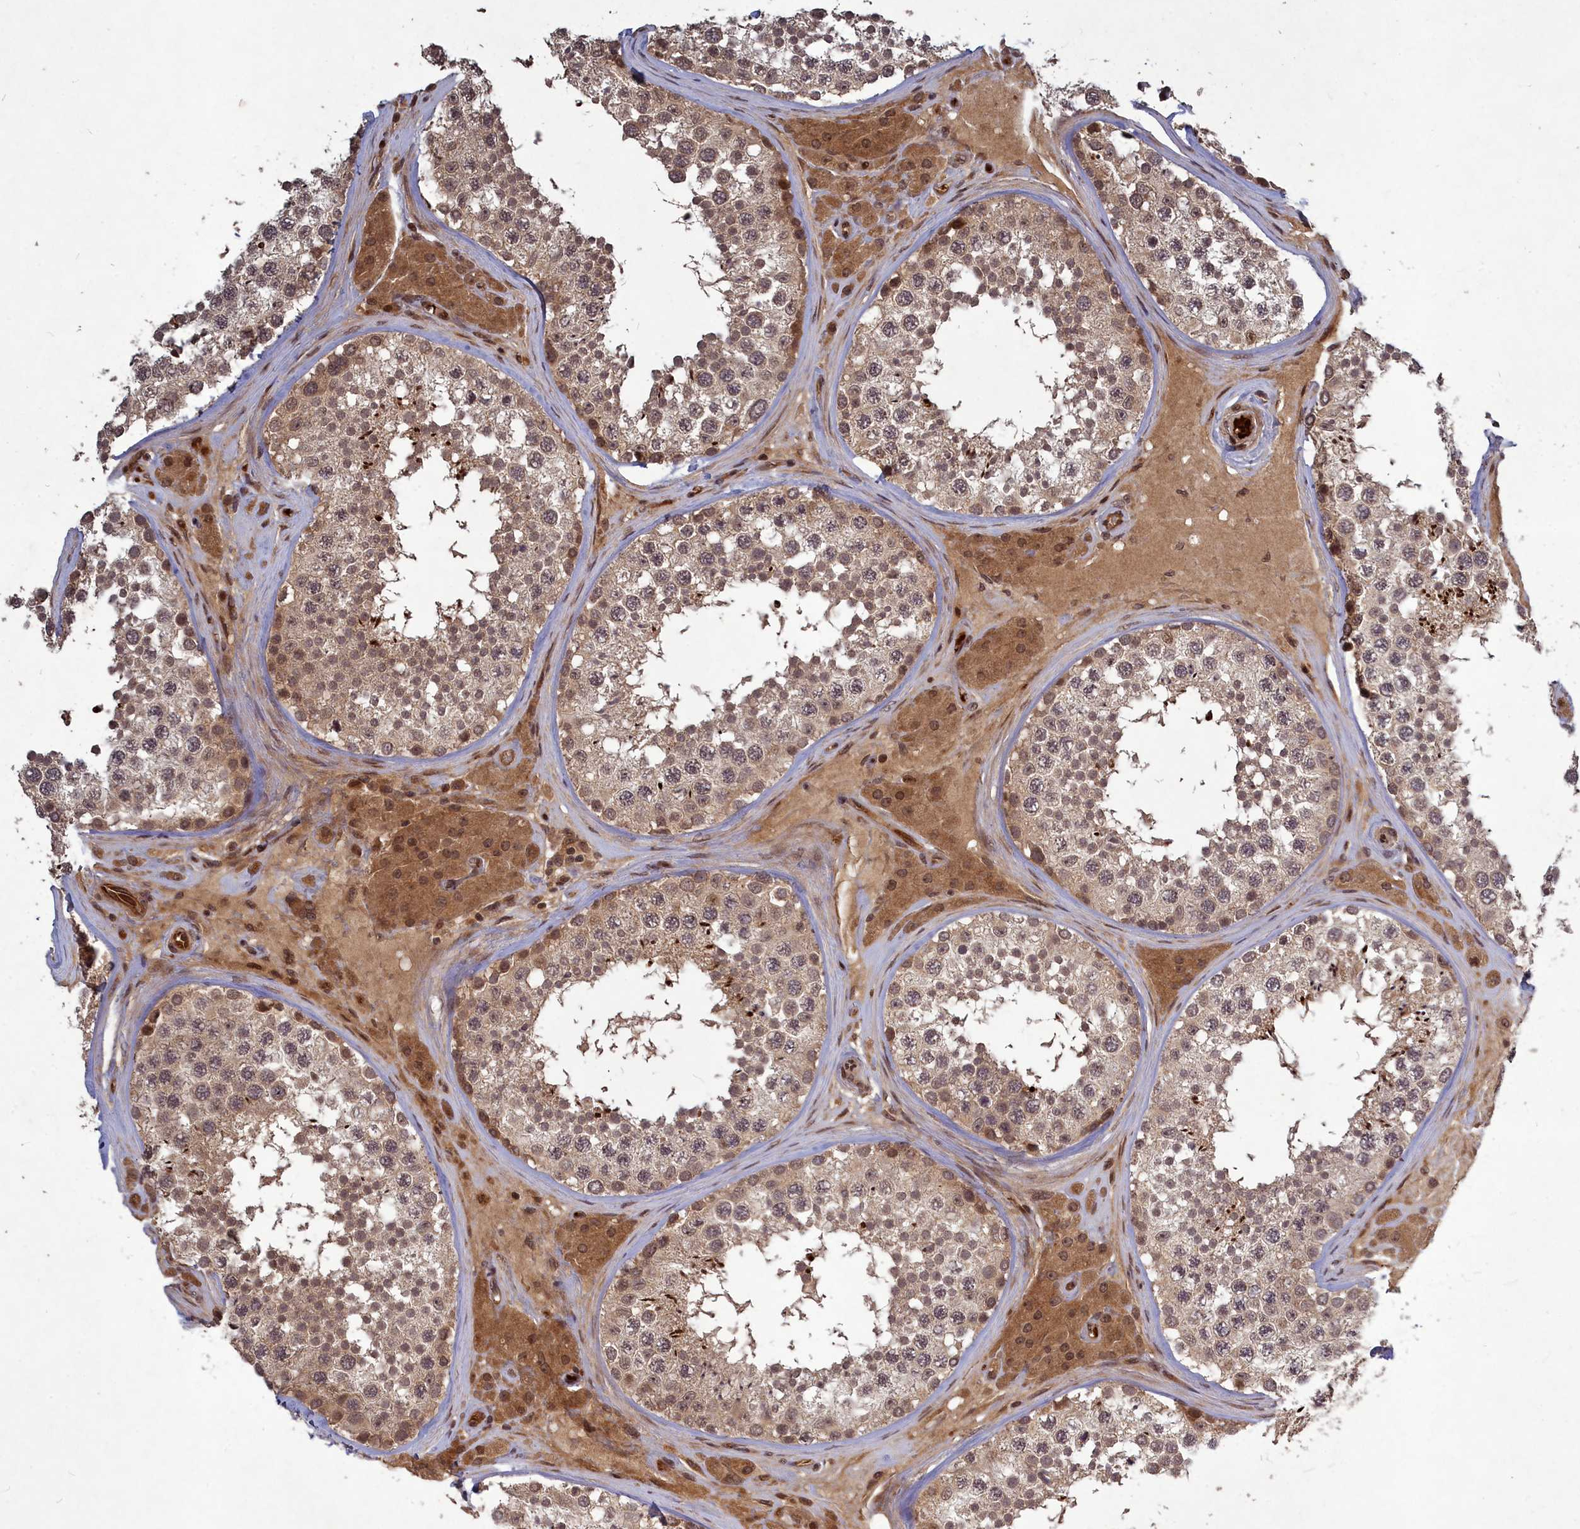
{"staining": {"intensity": "moderate", "quantity": ">75%", "location": "cytoplasmic/membranous,nuclear"}, "tissue": "testis", "cell_type": "Cells in seminiferous ducts", "image_type": "normal", "snomed": [{"axis": "morphology", "description": "Normal tissue, NOS"}, {"axis": "topography", "description": "Testis"}], "caption": "Protein staining demonstrates moderate cytoplasmic/membranous,nuclear staining in approximately >75% of cells in seminiferous ducts in benign testis.", "gene": "SRMS", "patient": {"sex": "male", "age": 46}}